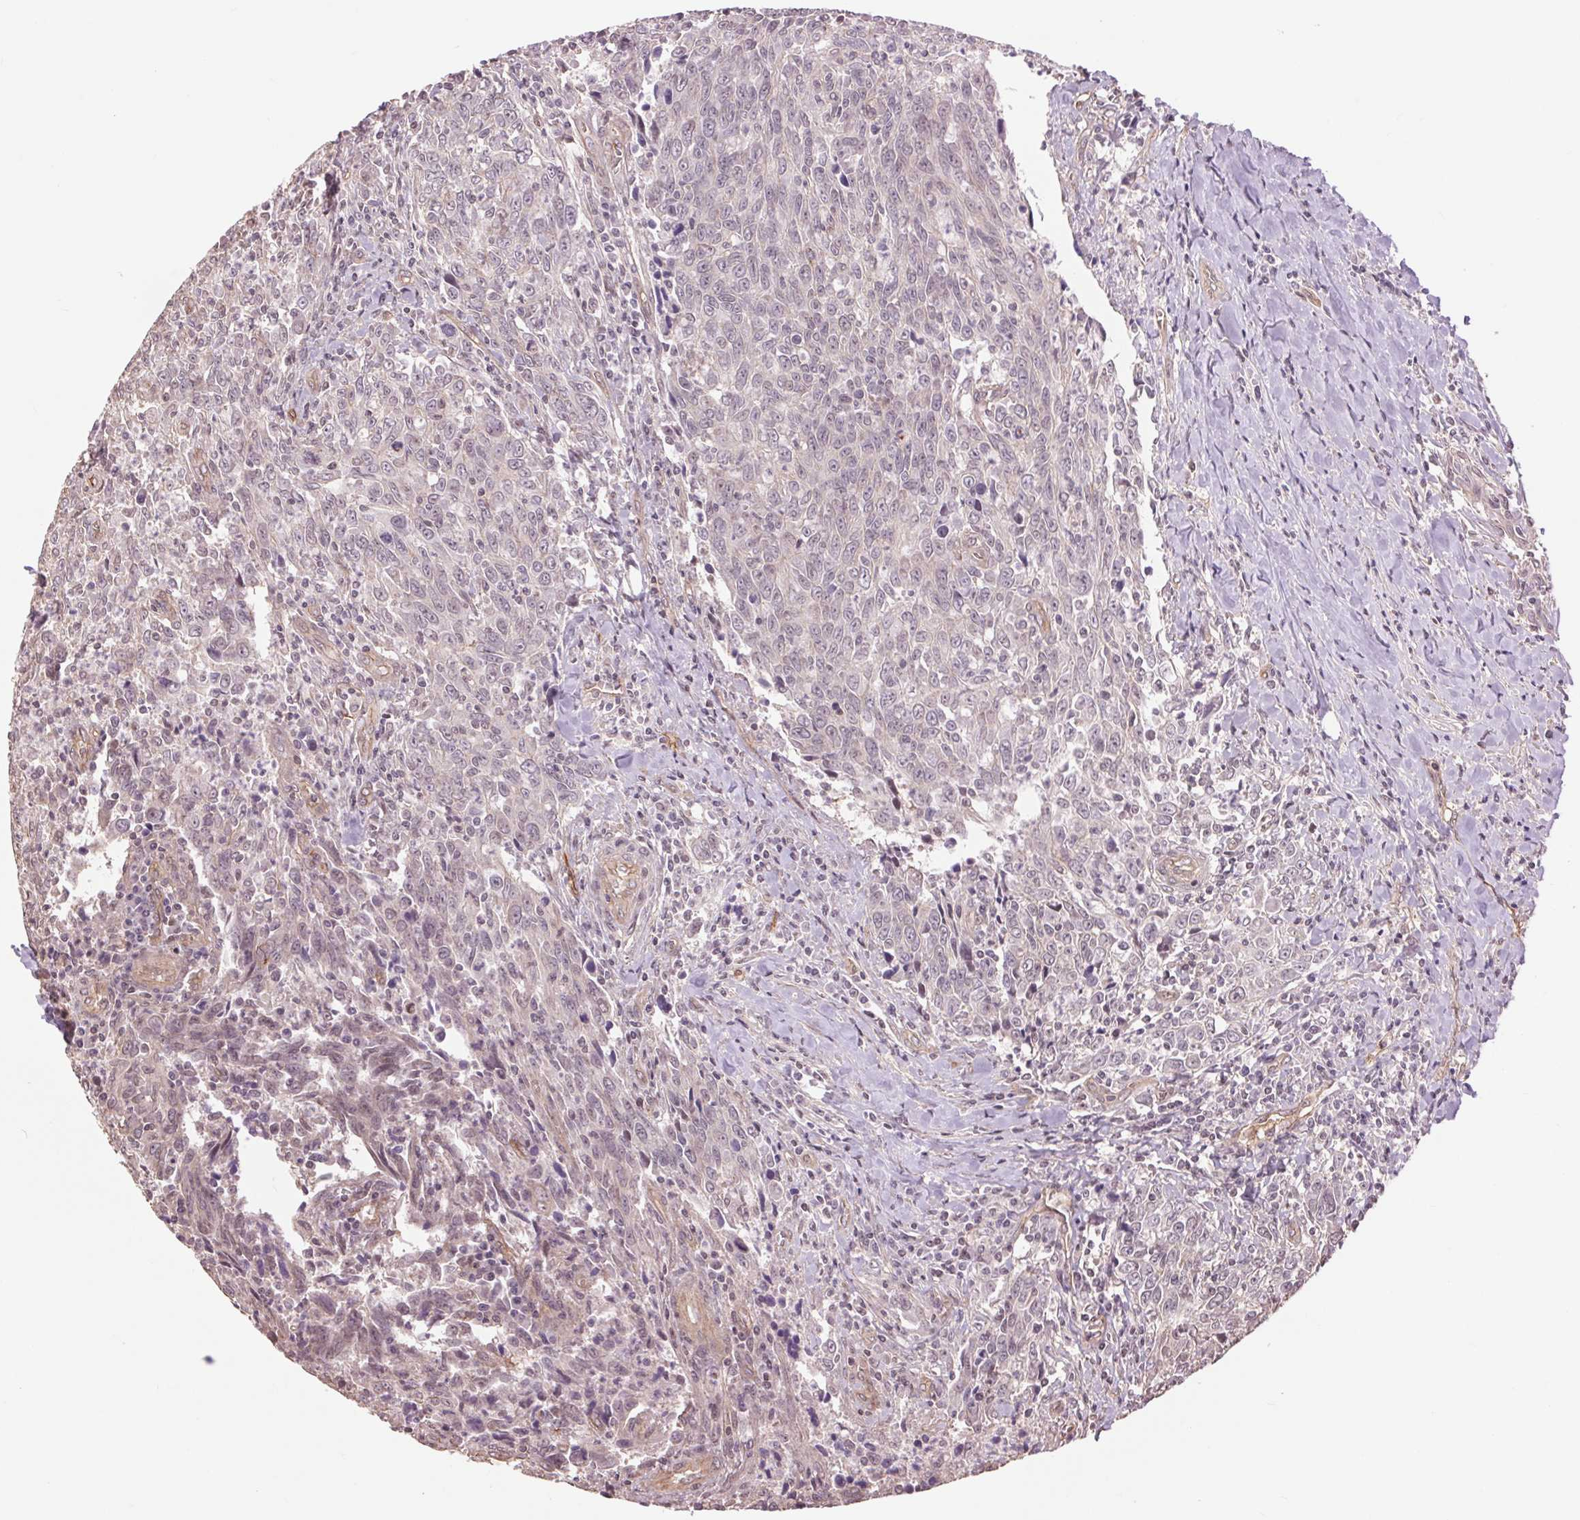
{"staining": {"intensity": "negative", "quantity": "none", "location": "none"}, "tissue": "breast cancer", "cell_type": "Tumor cells", "image_type": "cancer", "snomed": [{"axis": "morphology", "description": "Duct carcinoma"}, {"axis": "topography", "description": "Breast"}], "caption": "This is an IHC photomicrograph of breast cancer. There is no staining in tumor cells.", "gene": "PALM", "patient": {"sex": "female", "age": 50}}